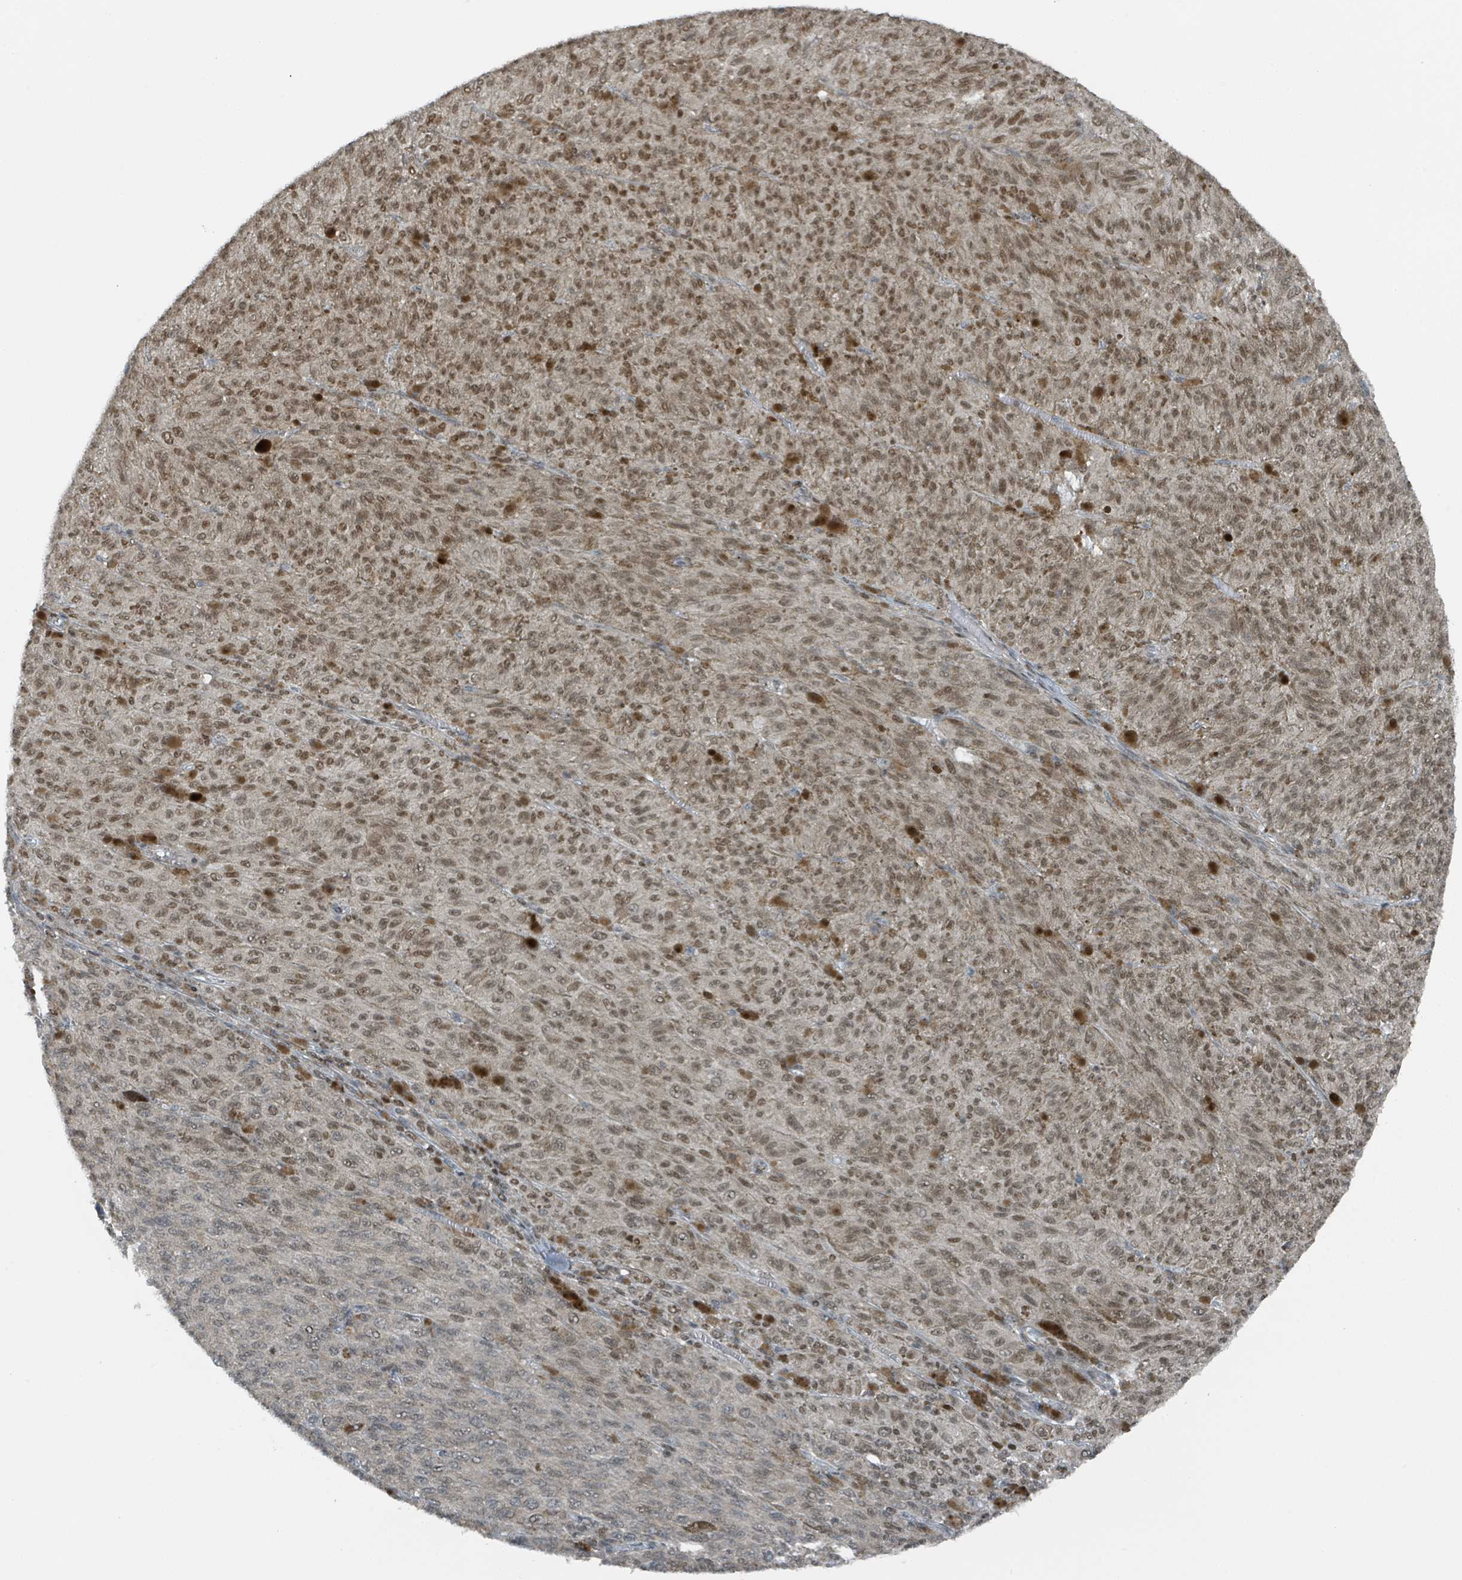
{"staining": {"intensity": "moderate", "quantity": "25%-75%", "location": "nuclear"}, "tissue": "melanoma", "cell_type": "Tumor cells", "image_type": "cancer", "snomed": [{"axis": "morphology", "description": "Malignant melanoma, NOS"}, {"axis": "topography", "description": "Skin"}], "caption": "Moderate nuclear protein staining is identified in approximately 25%-75% of tumor cells in malignant melanoma. The staining is performed using DAB (3,3'-diaminobenzidine) brown chromogen to label protein expression. The nuclei are counter-stained blue using hematoxylin.", "gene": "PHIP", "patient": {"sex": "female", "age": 52}}